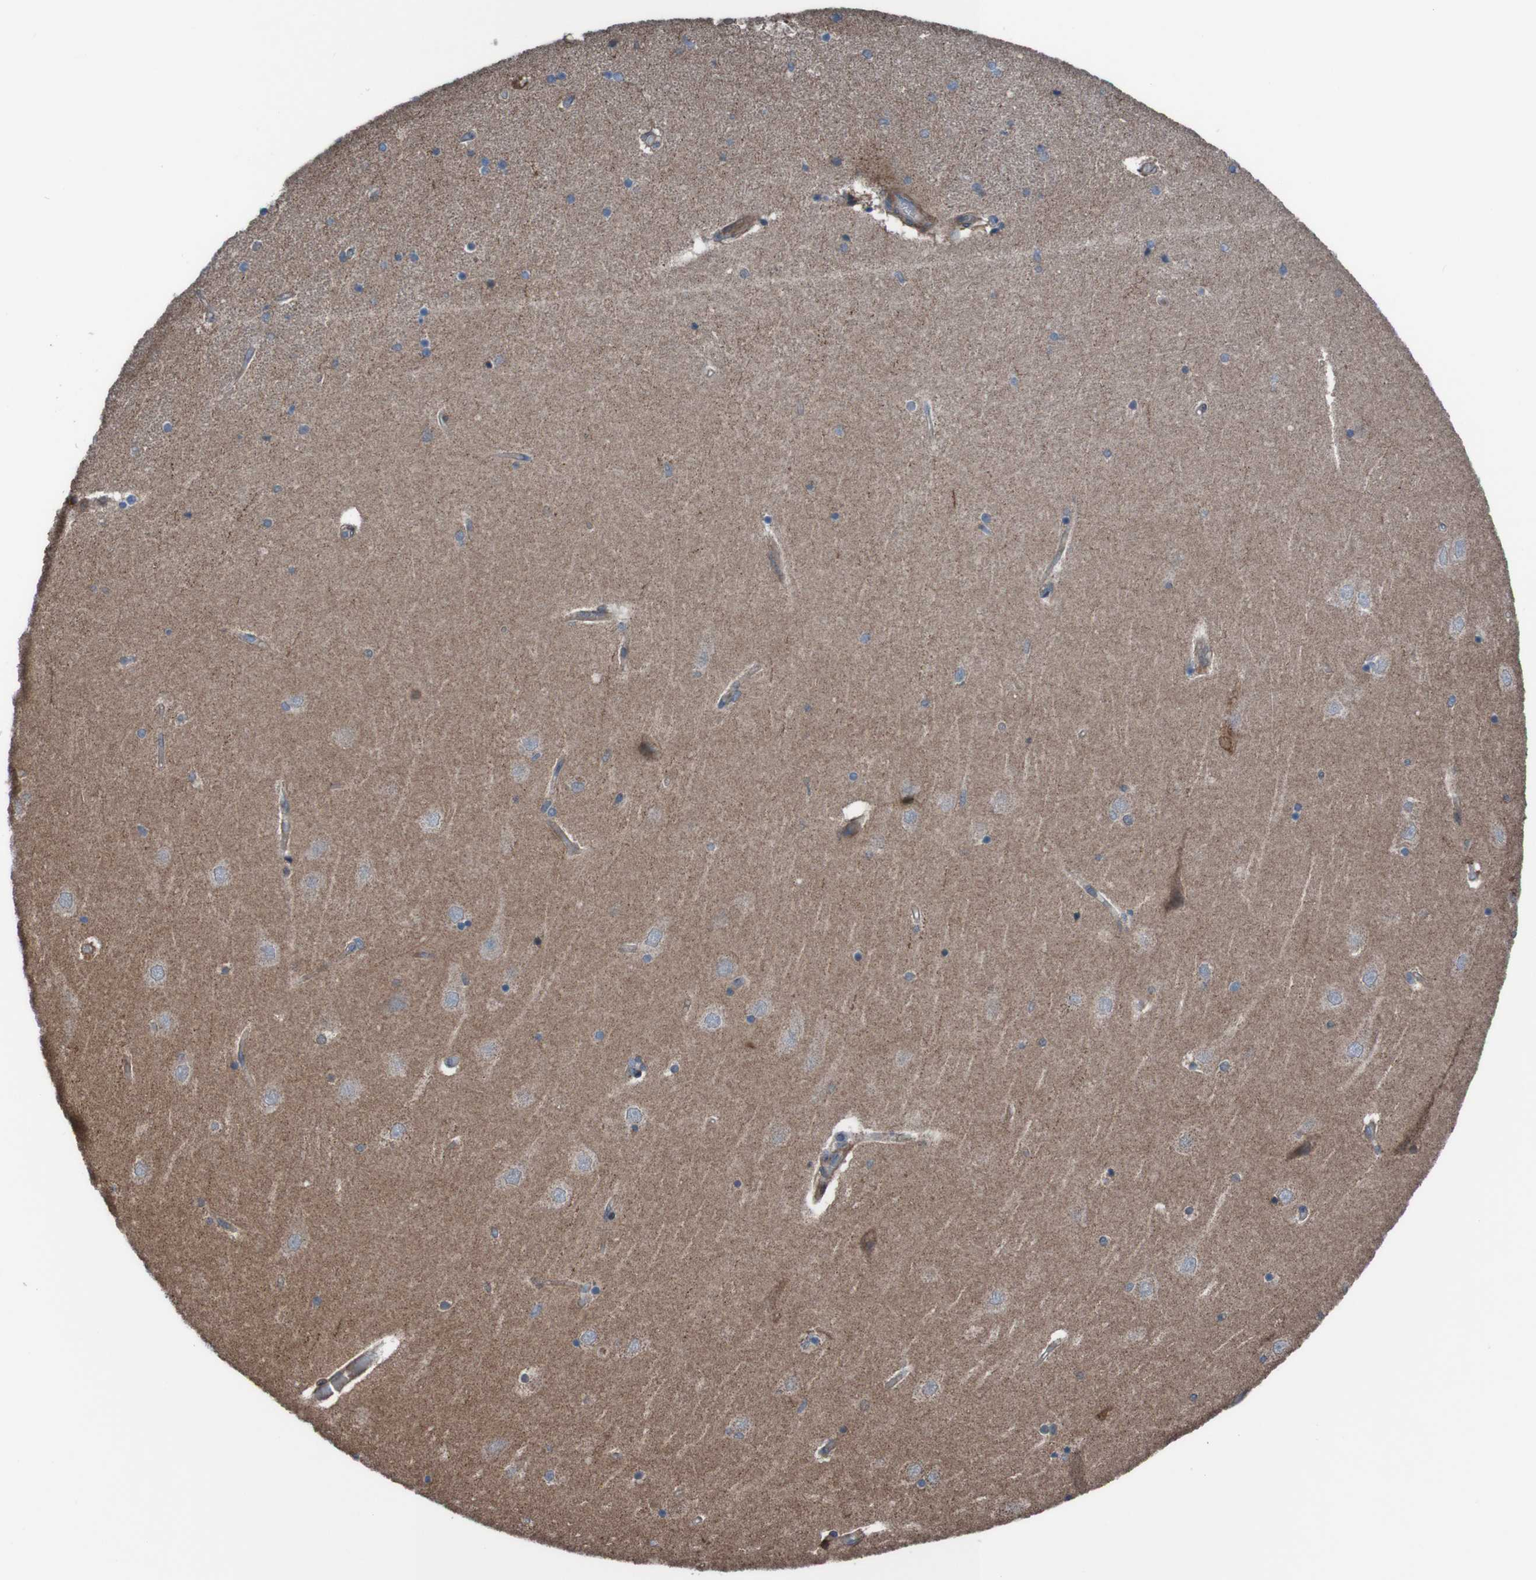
{"staining": {"intensity": "negative", "quantity": "none", "location": "none"}, "tissue": "hippocampus", "cell_type": "Glial cells", "image_type": "normal", "snomed": [{"axis": "morphology", "description": "Normal tissue, NOS"}, {"axis": "topography", "description": "Hippocampus"}], "caption": "High magnification brightfield microscopy of benign hippocampus stained with DAB (brown) and counterstained with hematoxylin (blue): glial cells show no significant staining. Brightfield microscopy of immunohistochemistry stained with DAB (3,3'-diaminobenzidine) (brown) and hematoxylin (blue), captured at high magnification.", "gene": "PDGFB", "patient": {"sex": "female", "age": 54}}